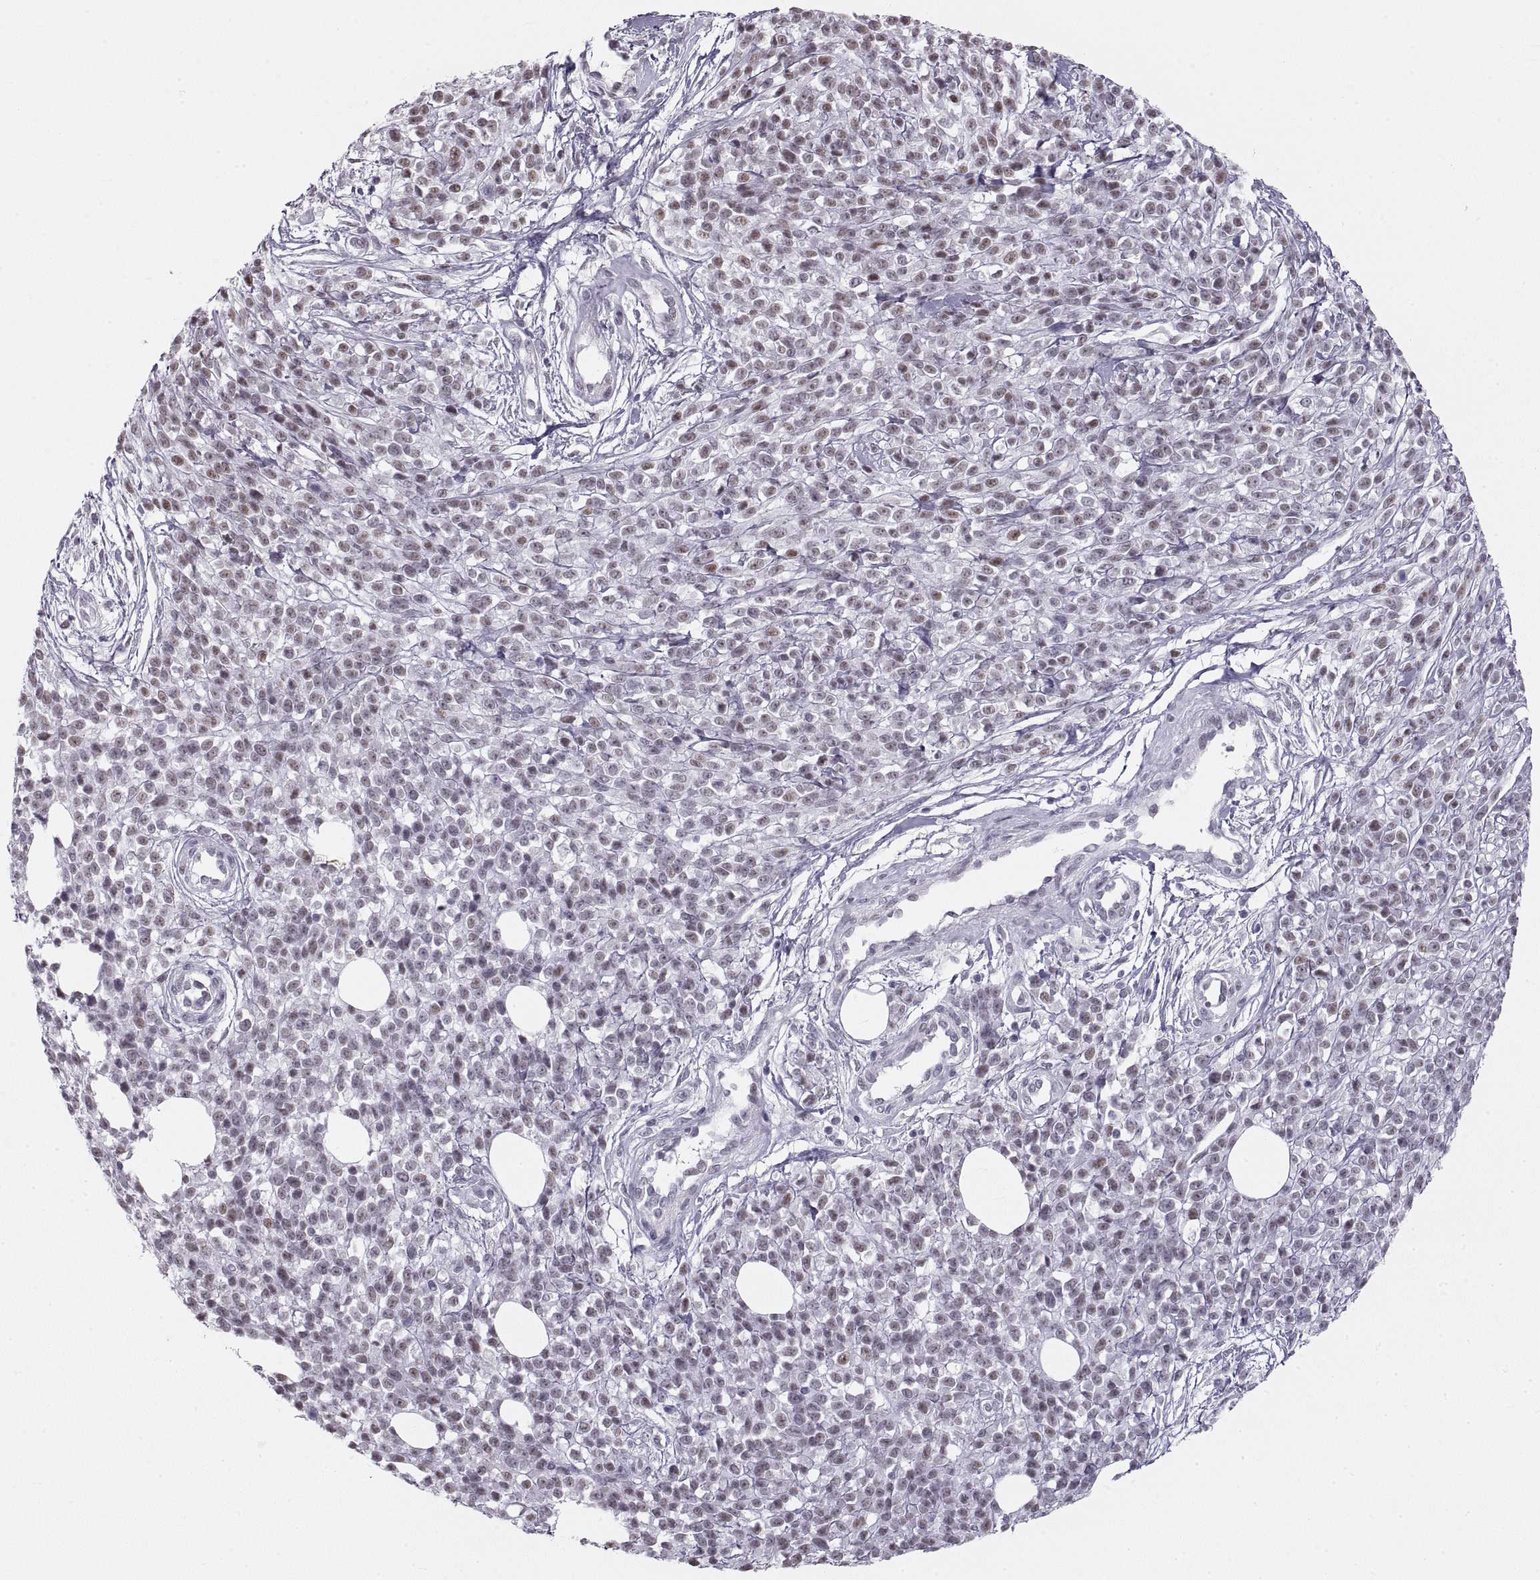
{"staining": {"intensity": "moderate", "quantity": ">75%", "location": "nuclear"}, "tissue": "melanoma", "cell_type": "Tumor cells", "image_type": "cancer", "snomed": [{"axis": "morphology", "description": "Malignant melanoma, NOS"}, {"axis": "topography", "description": "Skin"}, {"axis": "topography", "description": "Skin of trunk"}], "caption": "Immunohistochemical staining of human melanoma displays medium levels of moderate nuclear staining in approximately >75% of tumor cells. (Brightfield microscopy of DAB IHC at high magnification).", "gene": "NANOS3", "patient": {"sex": "male", "age": 74}}